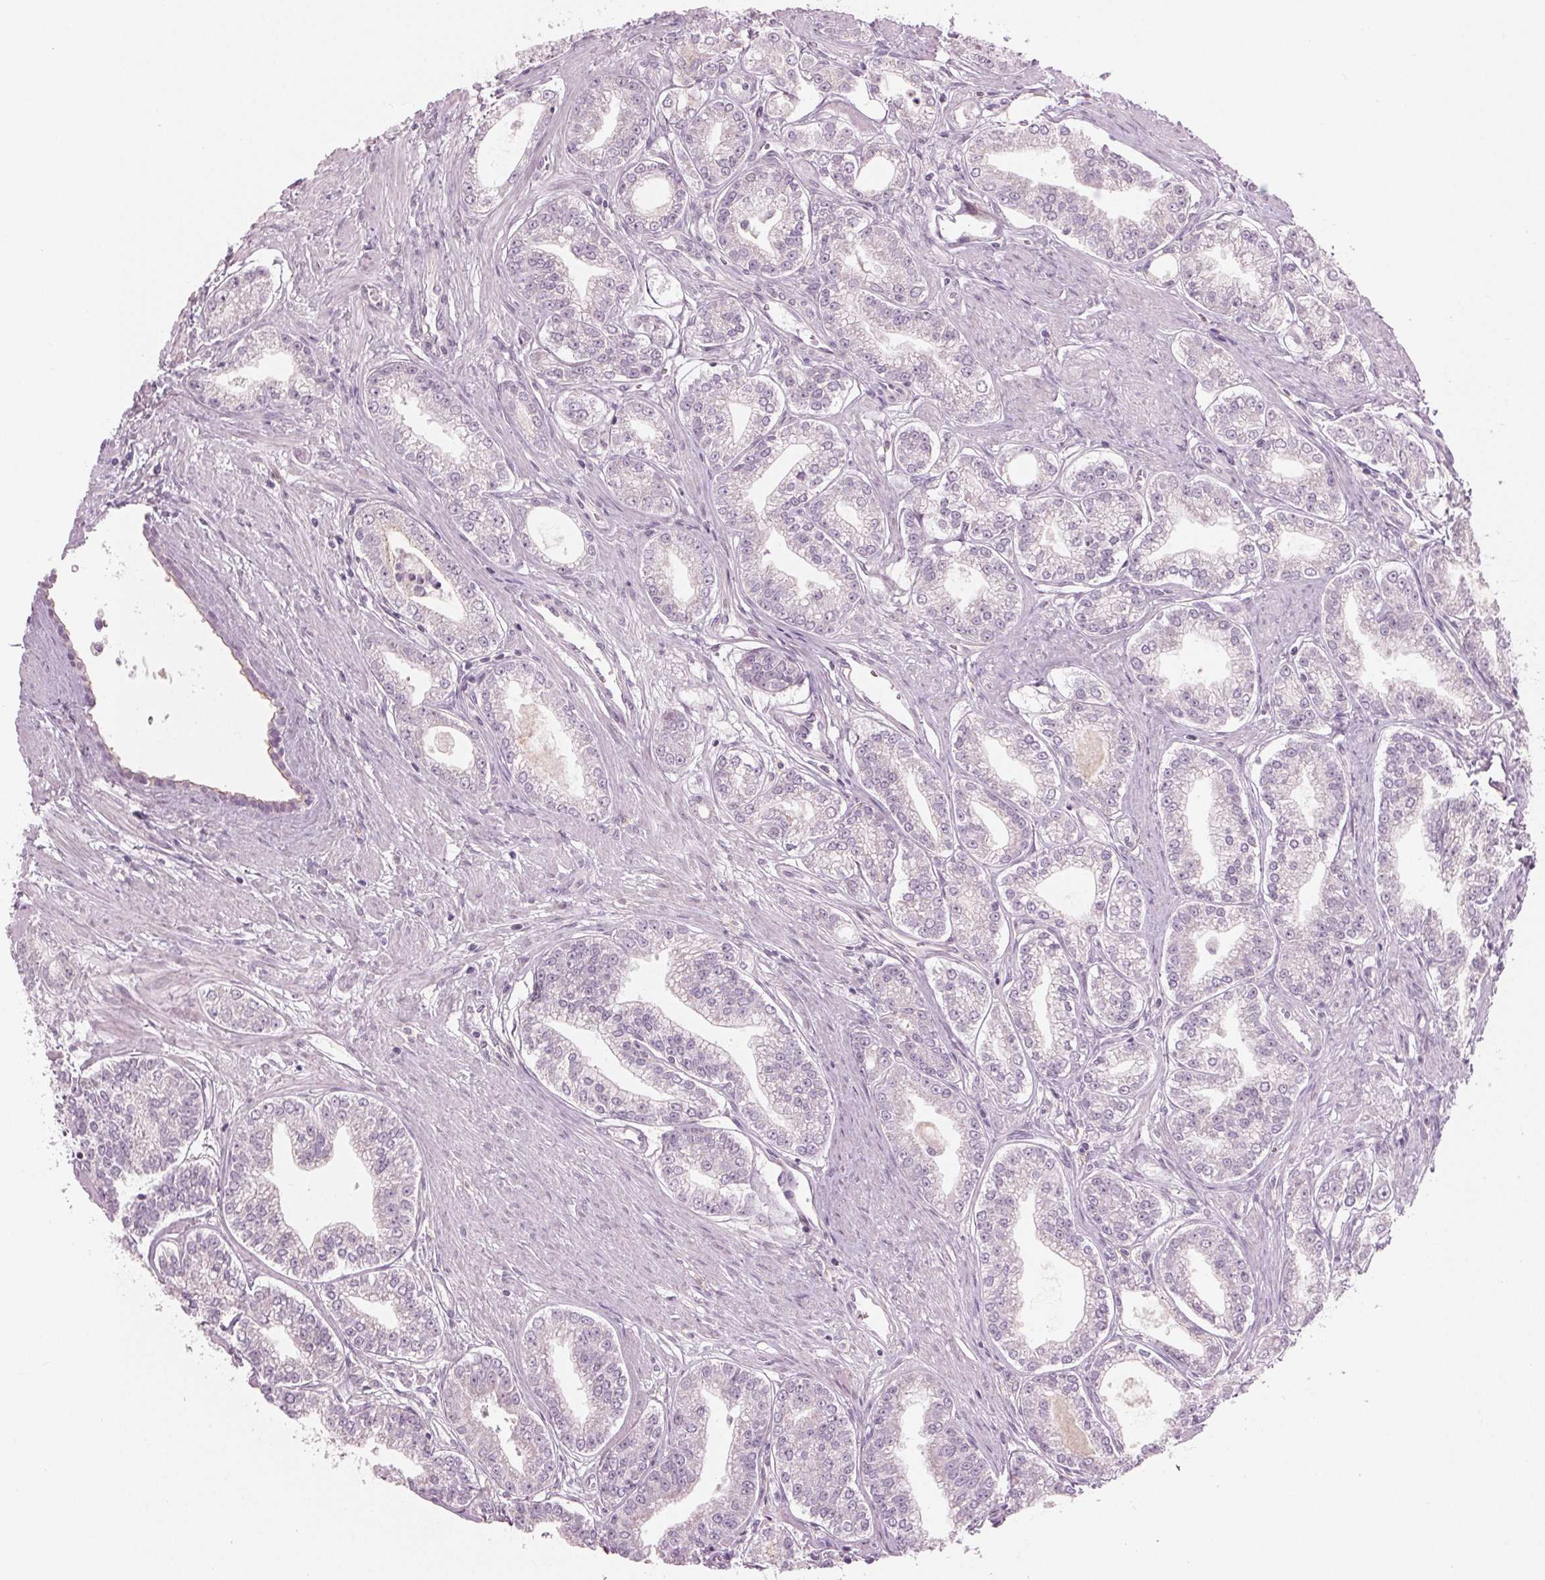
{"staining": {"intensity": "negative", "quantity": "none", "location": "none"}, "tissue": "prostate cancer", "cell_type": "Tumor cells", "image_type": "cancer", "snomed": [{"axis": "morphology", "description": "Adenocarcinoma, NOS"}, {"axis": "topography", "description": "Prostate"}], "caption": "A high-resolution photomicrograph shows immunohistochemistry staining of prostate adenocarcinoma, which displays no significant staining in tumor cells. (Stains: DAB (3,3'-diaminobenzidine) IHC with hematoxylin counter stain, Microscopy: brightfield microscopy at high magnification).", "gene": "PRAP1", "patient": {"sex": "male", "age": 71}}